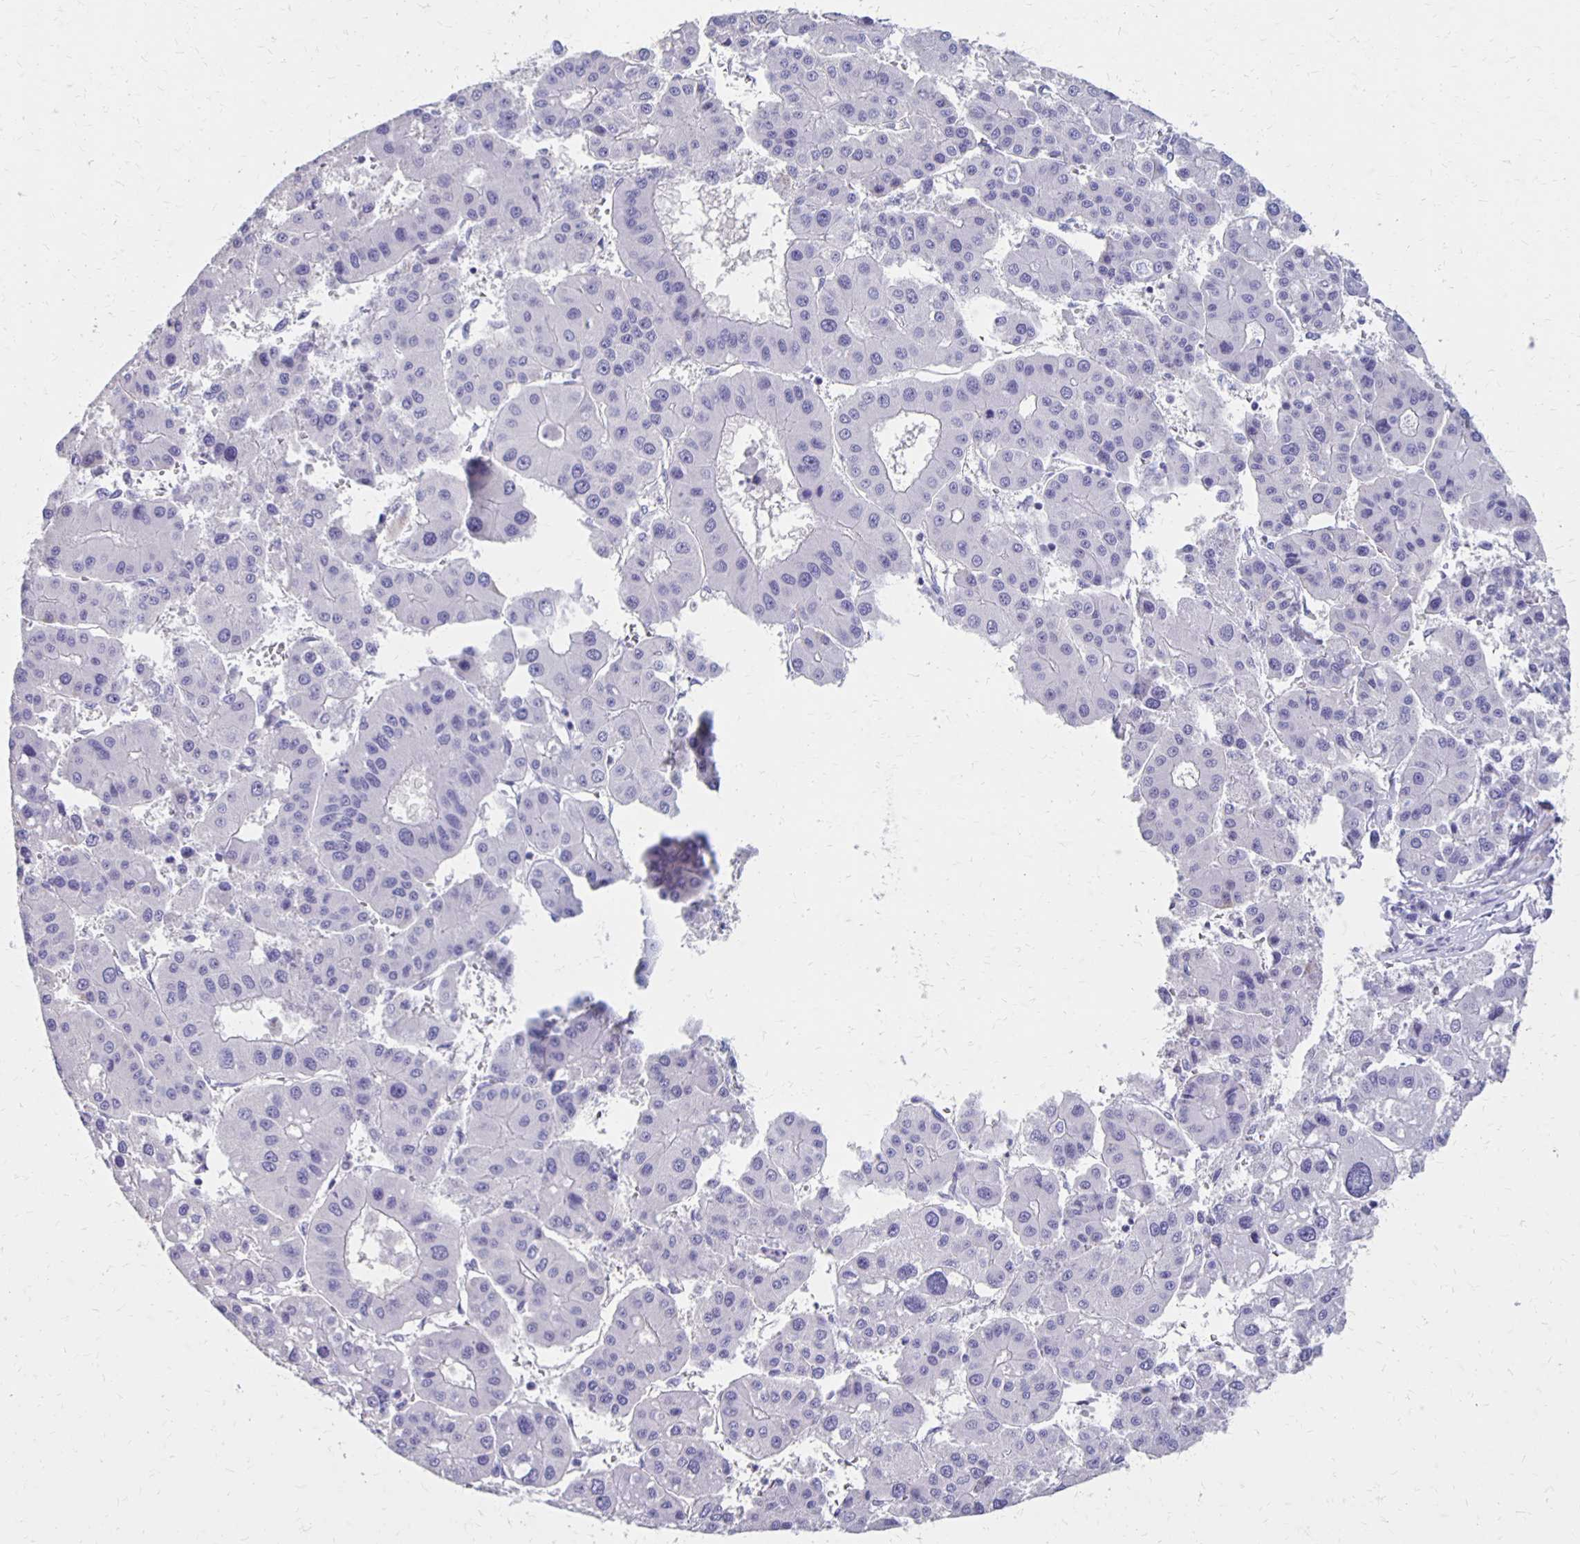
{"staining": {"intensity": "negative", "quantity": "none", "location": "none"}, "tissue": "liver cancer", "cell_type": "Tumor cells", "image_type": "cancer", "snomed": [{"axis": "morphology", "description": "Carcinoma, Hepatocellular, NOS"}, {"axis": "topography", "description": "Liver"}], "caption": "This is a image of IHC staining of hepatocellular carcinoma (liver), which shows no positivity in tumor cells.", "gene": "SEPTIN5", "patient": {"sex": "male", "age": 73}}